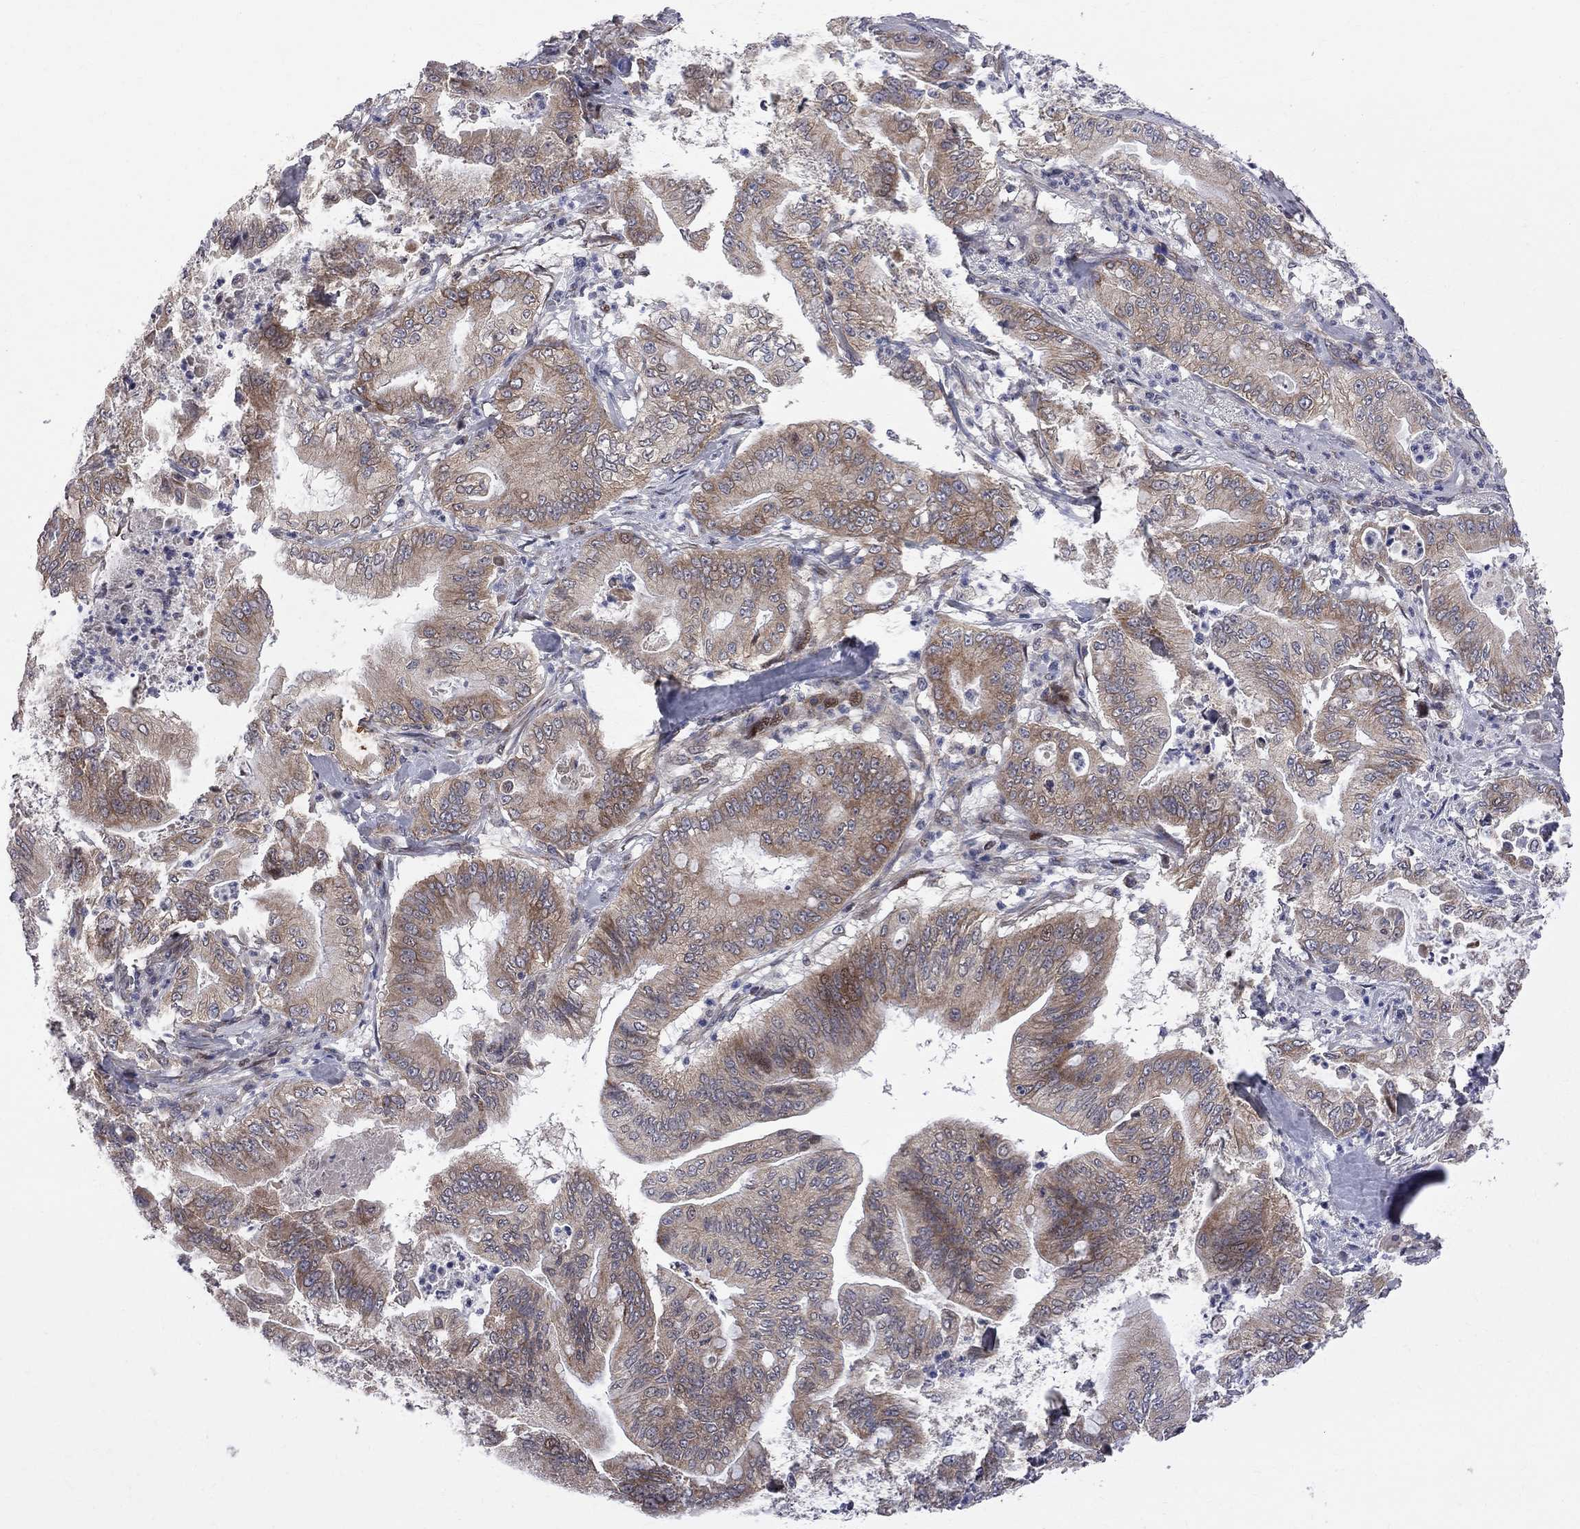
{"staining": {"intensity": "moderate", "quantity": "25%-75%", "location": "cytoplasmic/membranous"}, "tissue": "pancreatic cancer", "cell_type": "Tumor cells", "image_type": "cancer", "snomed": [{"axis": "morphology", "description": "Adenocarcinoma, NOS"}, {"axis": "topography", "description": "Pancreas"}], "caption": "The photomicrograph displays a brown stain indicating the presence of a protein in the cytoplasmic/membranous of tumor cells in adenocarcinoma (pancreatic).", "gene": "CNOT11", "patient": {"sex": "male", "age": 71}}